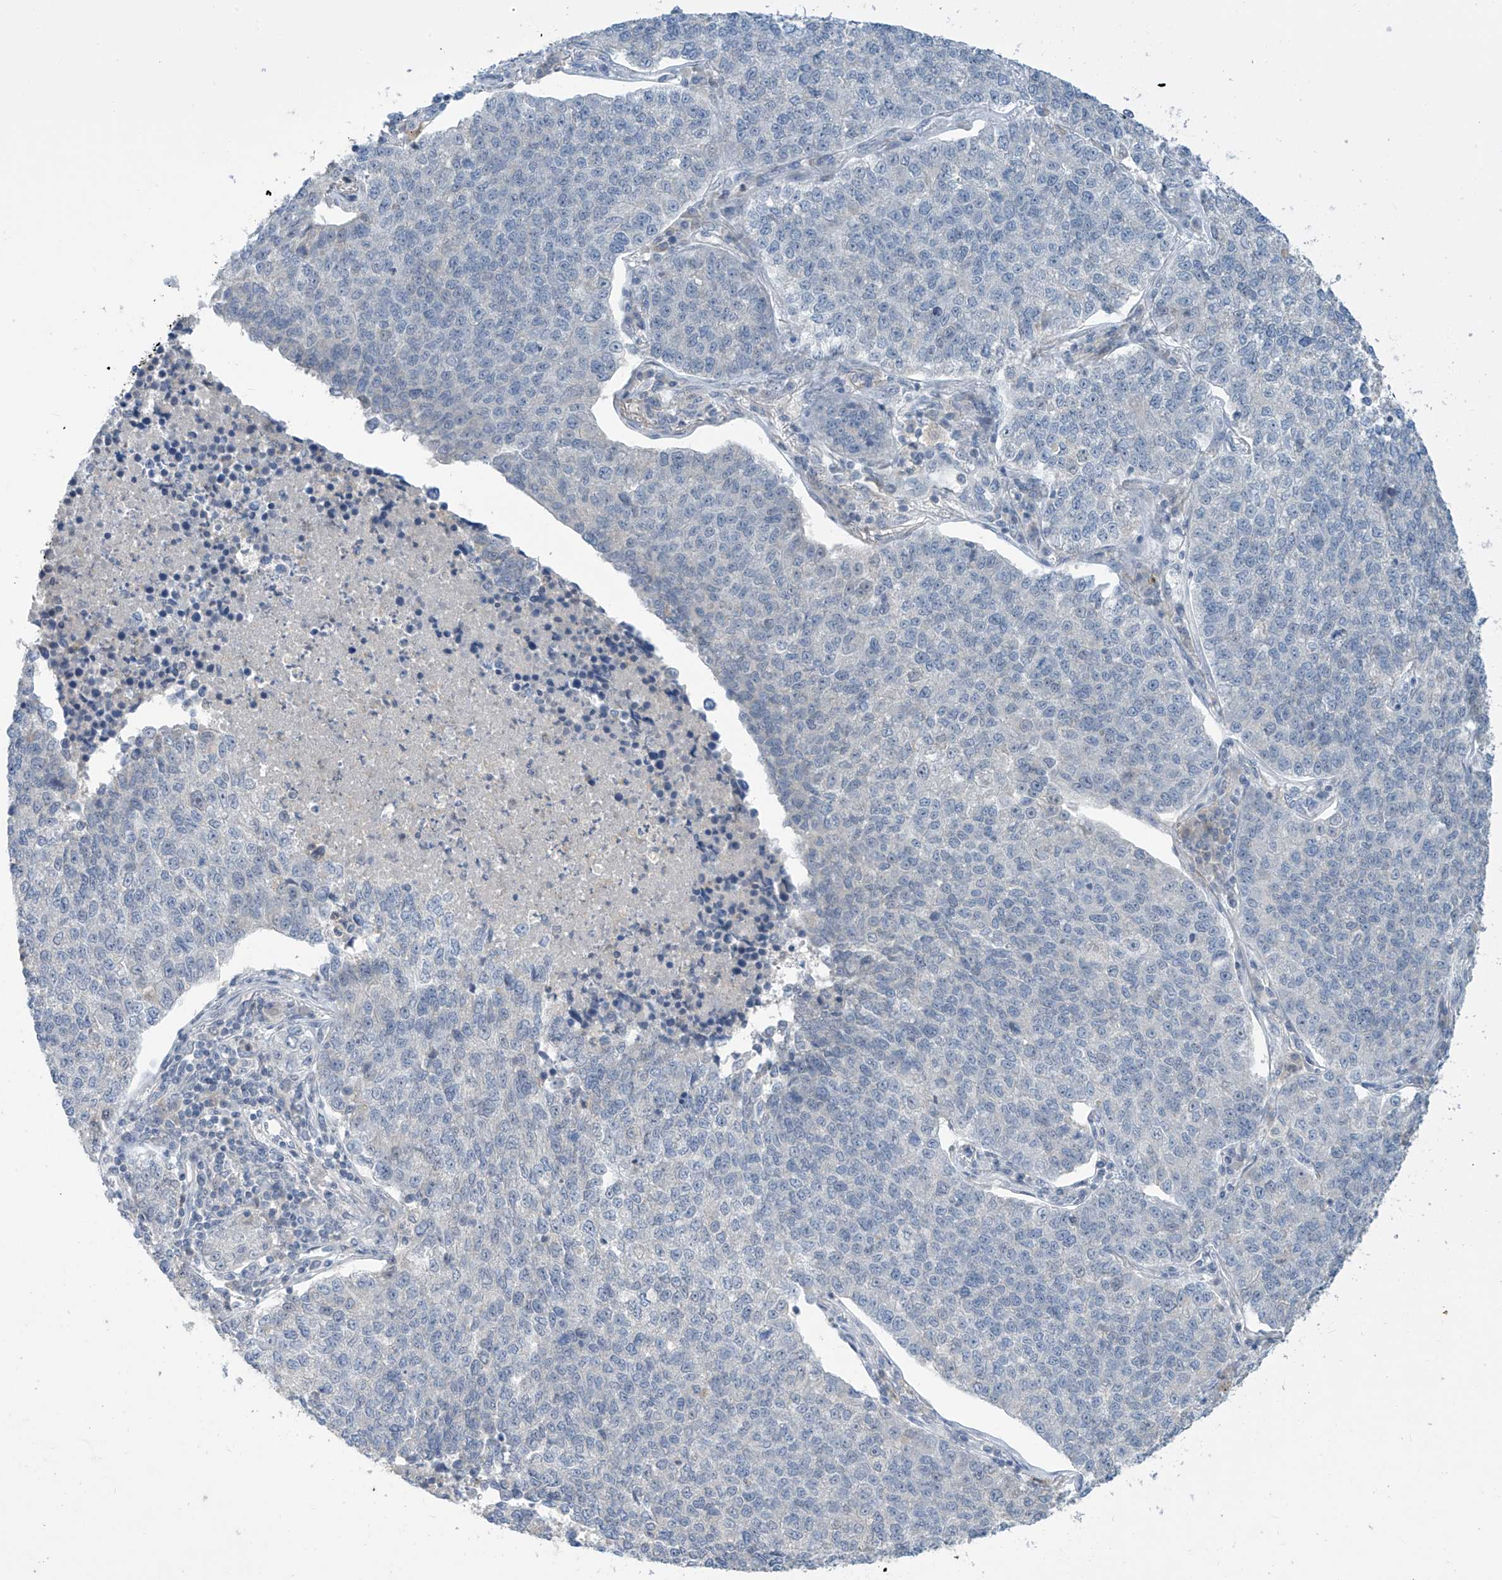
{"staining": {"intensity": "negative", "quantity": "none", "location": "none"}, "tissue": "lung cancer", "cell_type": "Tumor cells", "image_type": "cancer", "snomed": [{"axis": "morphology", "description": "Adenocarcinoma, NOS"}, {"axis": "topography", "description": "Lung"}], "caption": "The photomicrograph reveals no staining of tumor cells in lung cancer.", "gene": "METAP1D", "patient": {"sex": "male", "age": 49}}